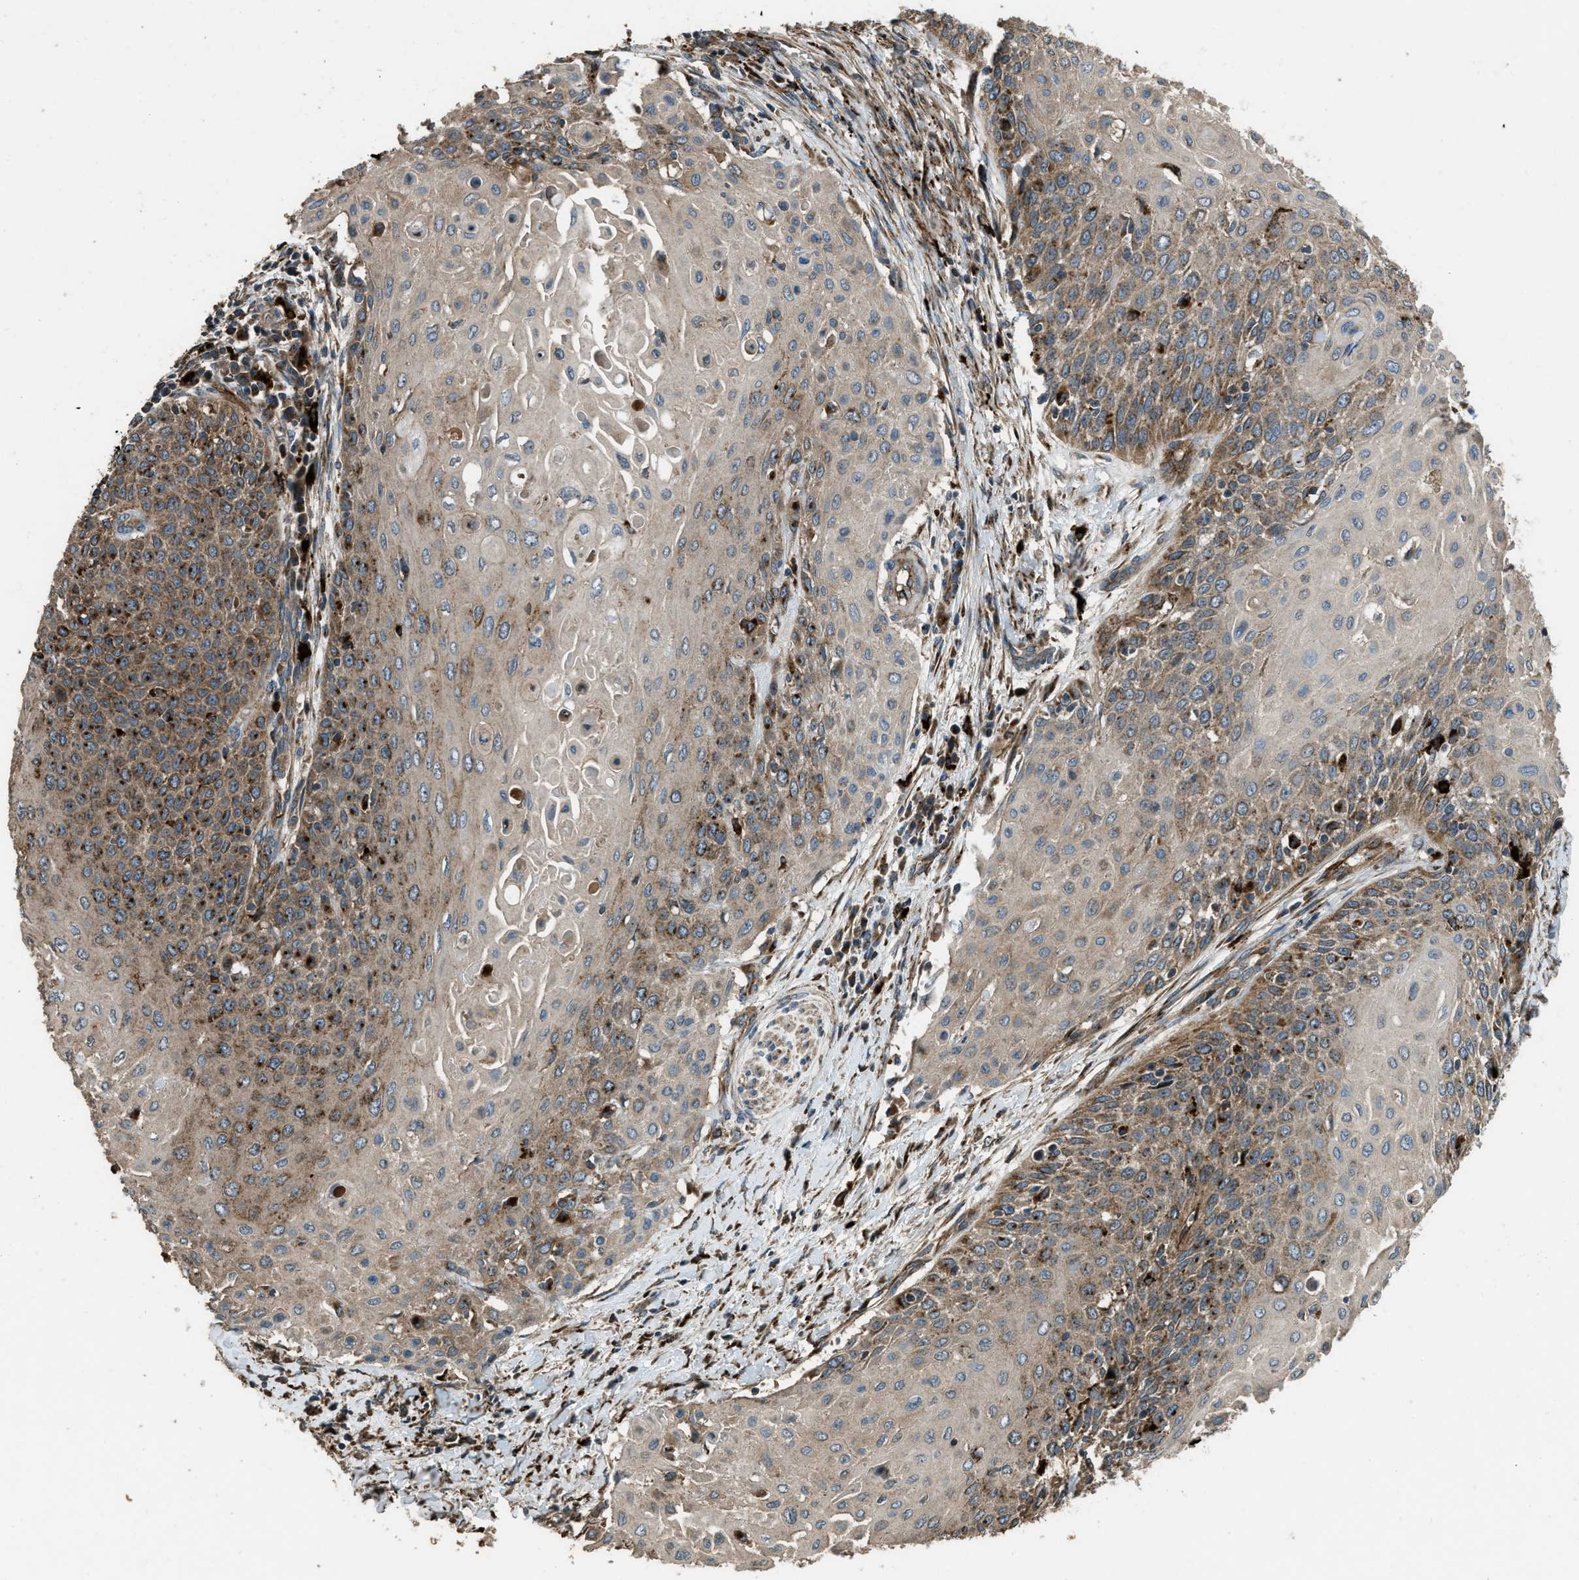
{"staining": {"intensity": "weak", "quantity": ">75%", "location": "cytoplasmic/membranous"}, "tissue": "cervical cancer", "cell_type": "Tumor cells", "image_type": "cancer", "snomed": [{"axis": "morphology", "description": "Squamous cell carcinoma, NOS"}, {"axis": "topography", "description": "Cervix"}], "caption": "This is an image of immunohistochemistry staining of cervical cancer (squamous cell carcinoma), which shows weak positivity in the cytoplasmic/membranous of tumor cells.", "gene": "GGH", "patient": {"sex": "female", "age": 39}}